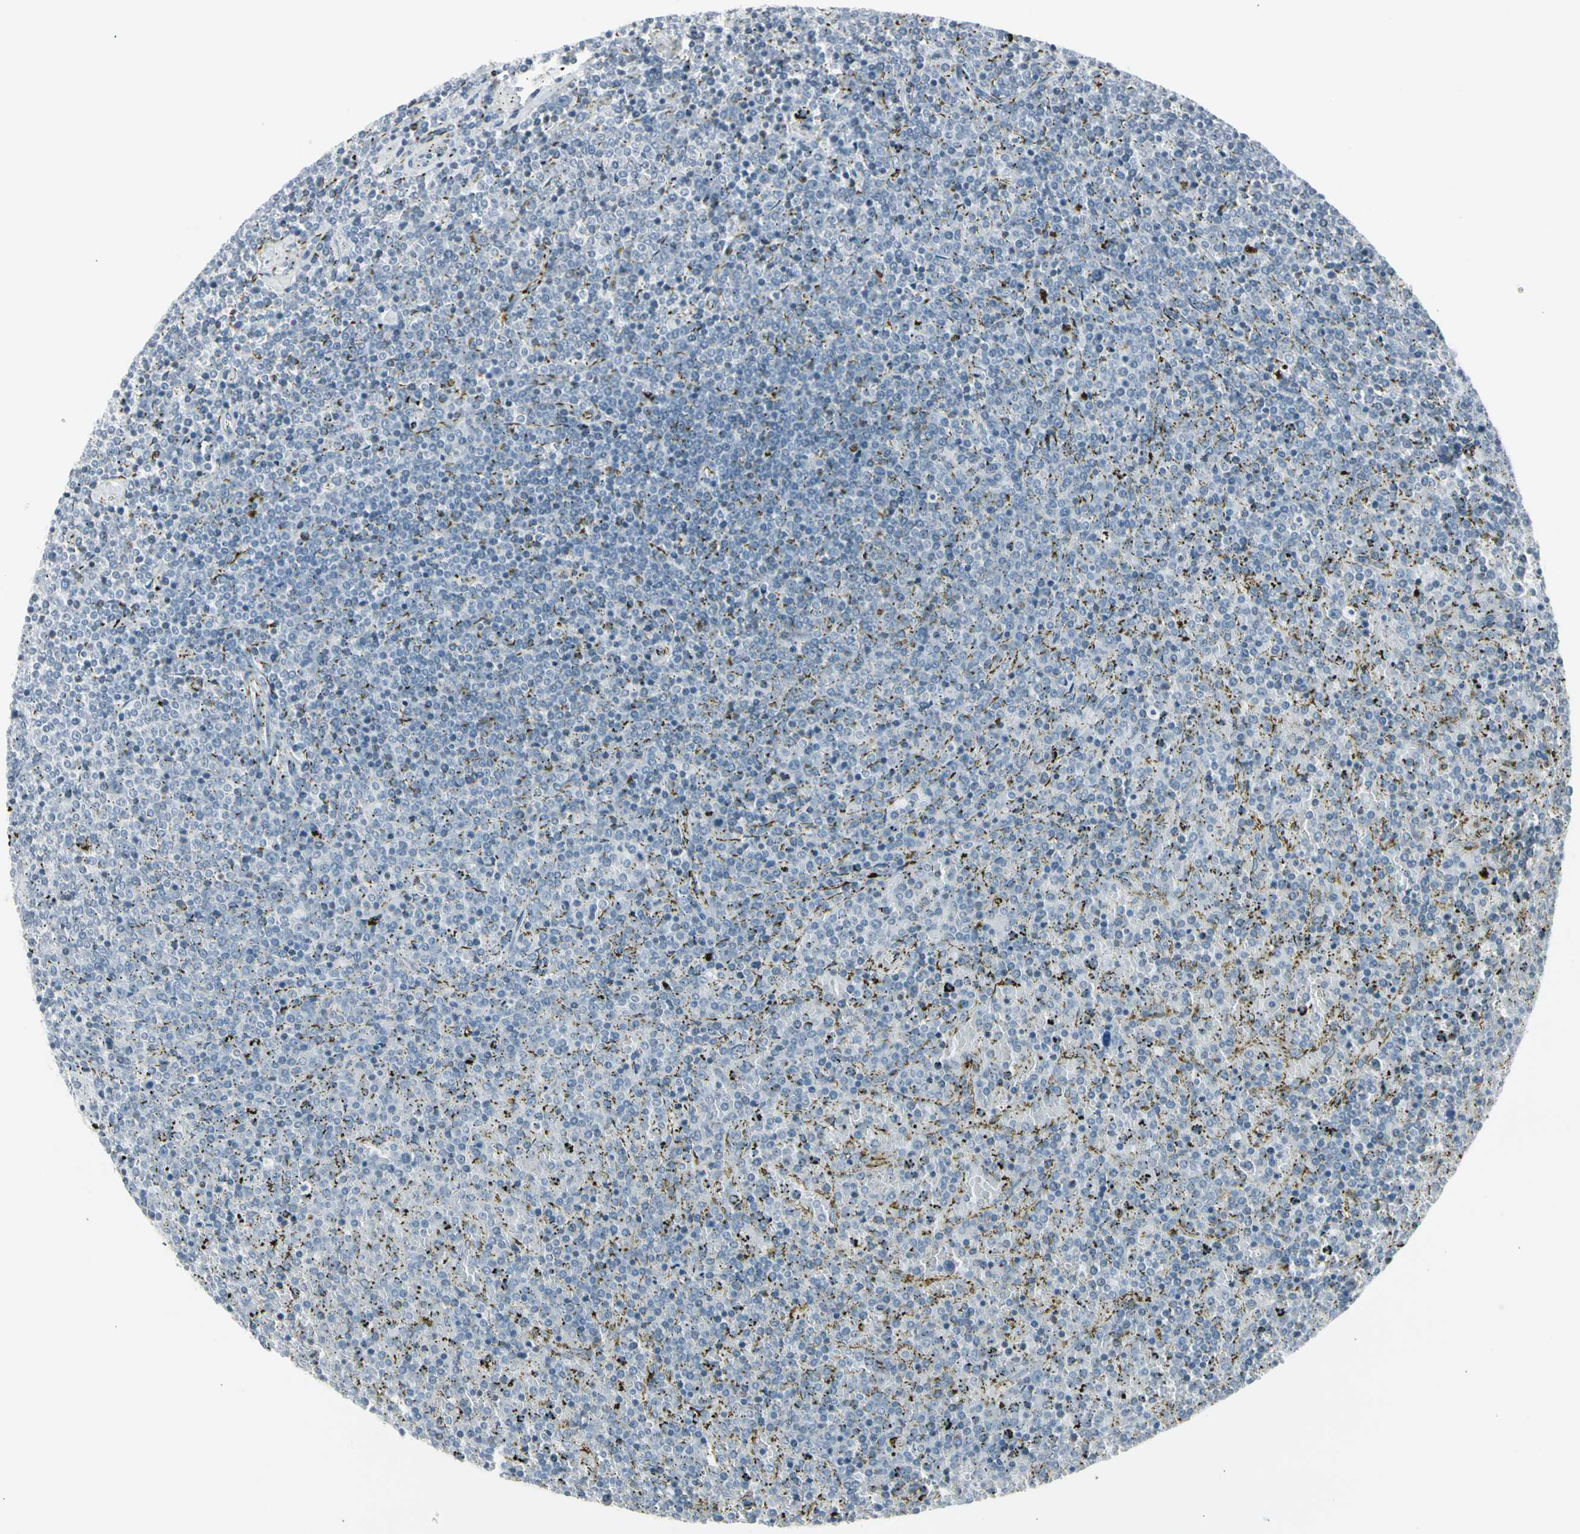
{"staining": {"intensity": "negative", "quantity": "none", "location": "none"}, "tissue": "lymphoma", "cell_type": "Tumor cells", "image_type": "cancer", "snomed": [{"axis": "morphology", "description": "Malignant lymphoma, non-Hodgkin's type, Low grade"}, {"axis": "topography", "description": "Spleen"}], "caption": "Malignant lymphoma, non-Hodgkin's type (low-grade) was stained to show a protein in brown. There is no significant staining in tumor cells. The staining is performed using DAB (3,3'-diaminobenzidine) brown chromogen with nuclei counter-stained in using hematoxylin.", "gene": "ZBTB7B", "patient": {"sex": "female", "age": 77}}